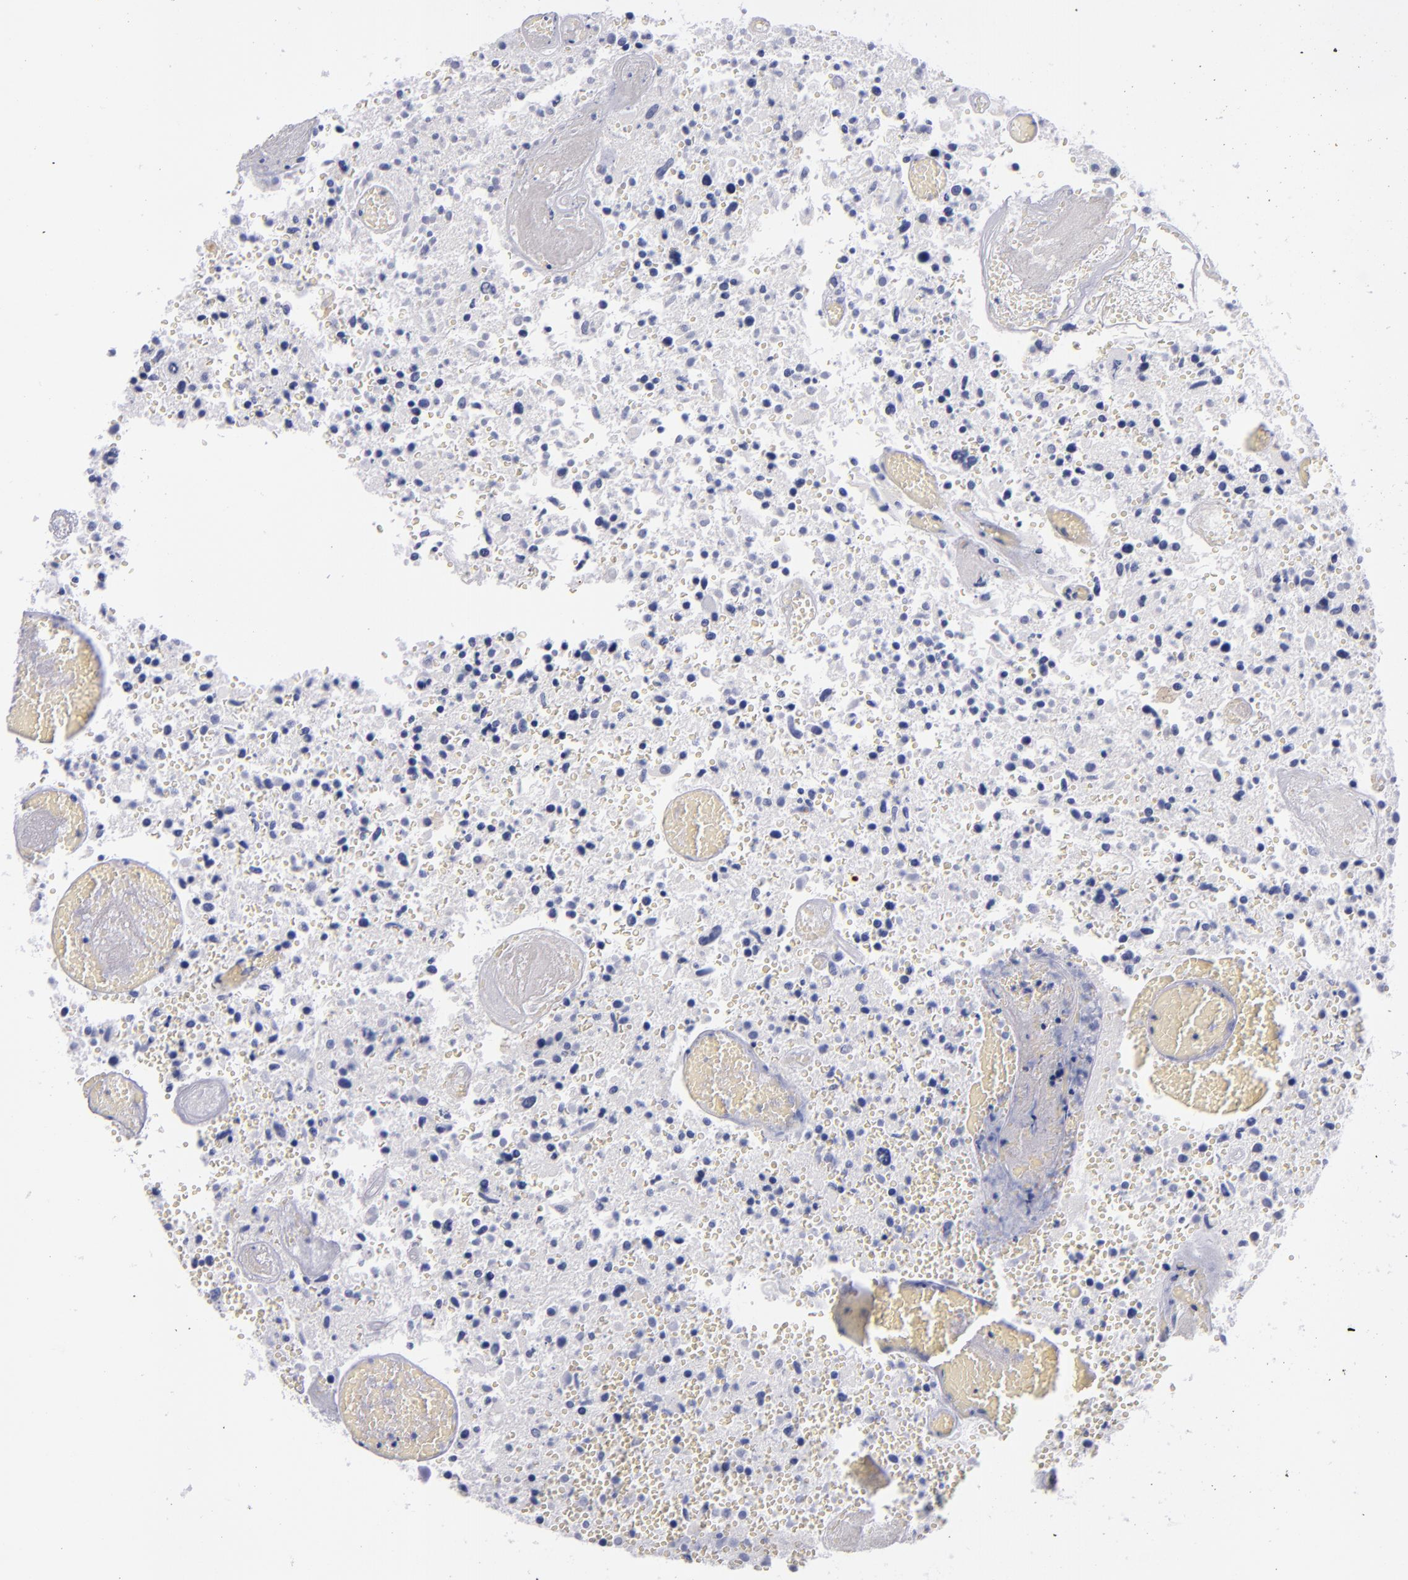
{"staining": {"intensity": "negative", "quantity": "none", "location": "none"}, "tissue": "glioma", "cell_type": "Tumor cells", "image_type": "cancer", "snomed": [{"axis": "morphology", "description": "Glioma, malignant, High grade"}, {"axis": "topography", "description": "Brain"}], "caption": "DAB immunohistochemical staining of malignant high-grade glioma displays no significant positivity in tumor cells.", "gene": "CD38", "patient": {"sex": "male", "age": 72}}